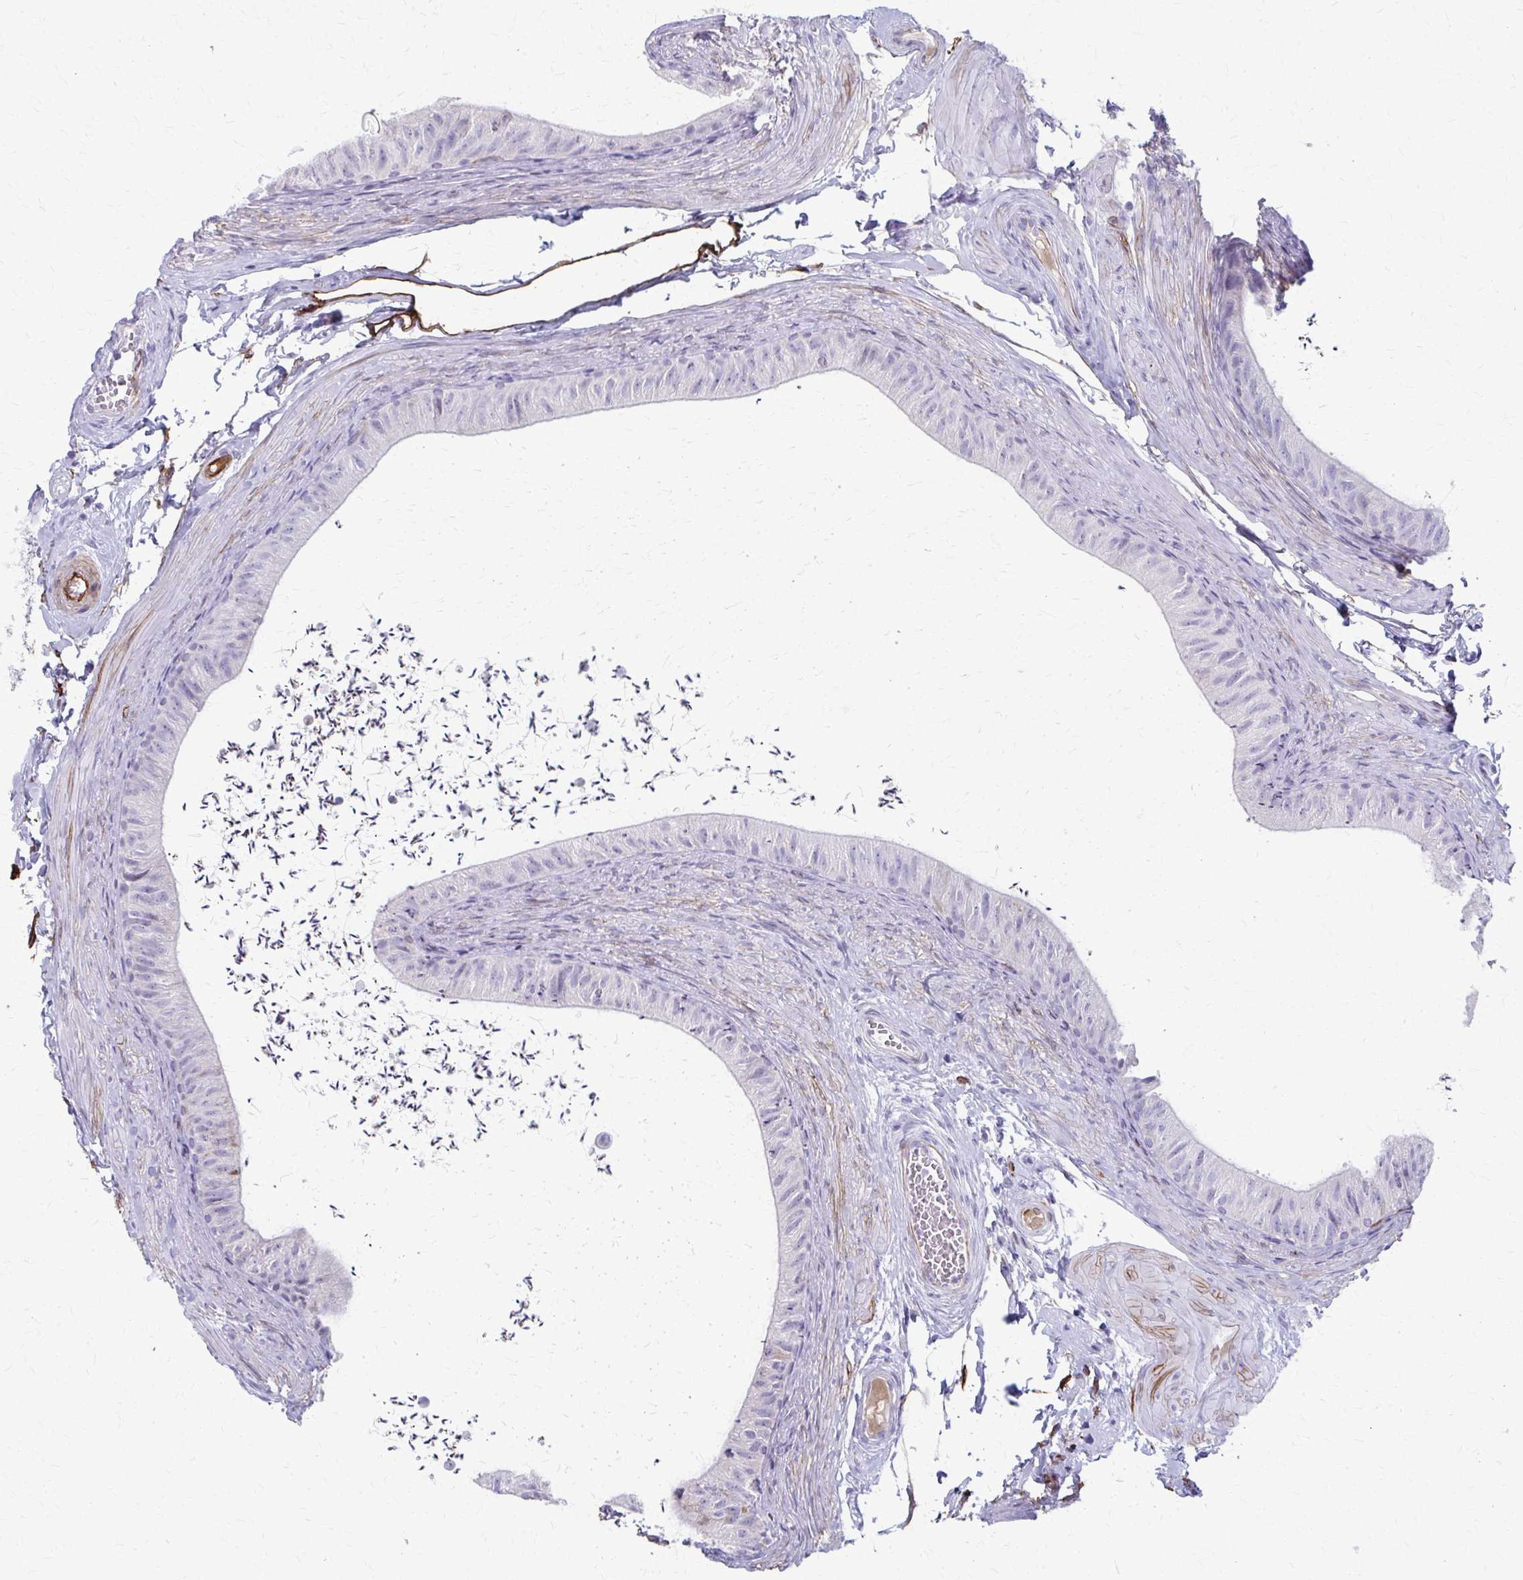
{"staining": {"intensity": "negative", "quantity": "none", "location": "none"}, "tissue": "epididymis", "cell_type": "Glandular cells", "image_type": "normal", "snomed": [{"axis": "morphology", "description": "Normal tissue, NOS"}, {"axis": "topography", "description": "Epididymis, spermatic cord, NOS"}, {"axis": "topography", "description": "Epididymis"}, {"axis": "topography", "description": "Peripheral nerve tissue"}], "caption": "Immunohistochemical staining of benign human epididymis reveals no significant staining in glandular cells. The staining was performed using DAB to visualize the protein expression in brown, while the nuclei were stained in blue with hematoxylin (Magnification: 20x).", "gene": "ADIPOQ", "patient": {"sex": "male", "age": 29}}